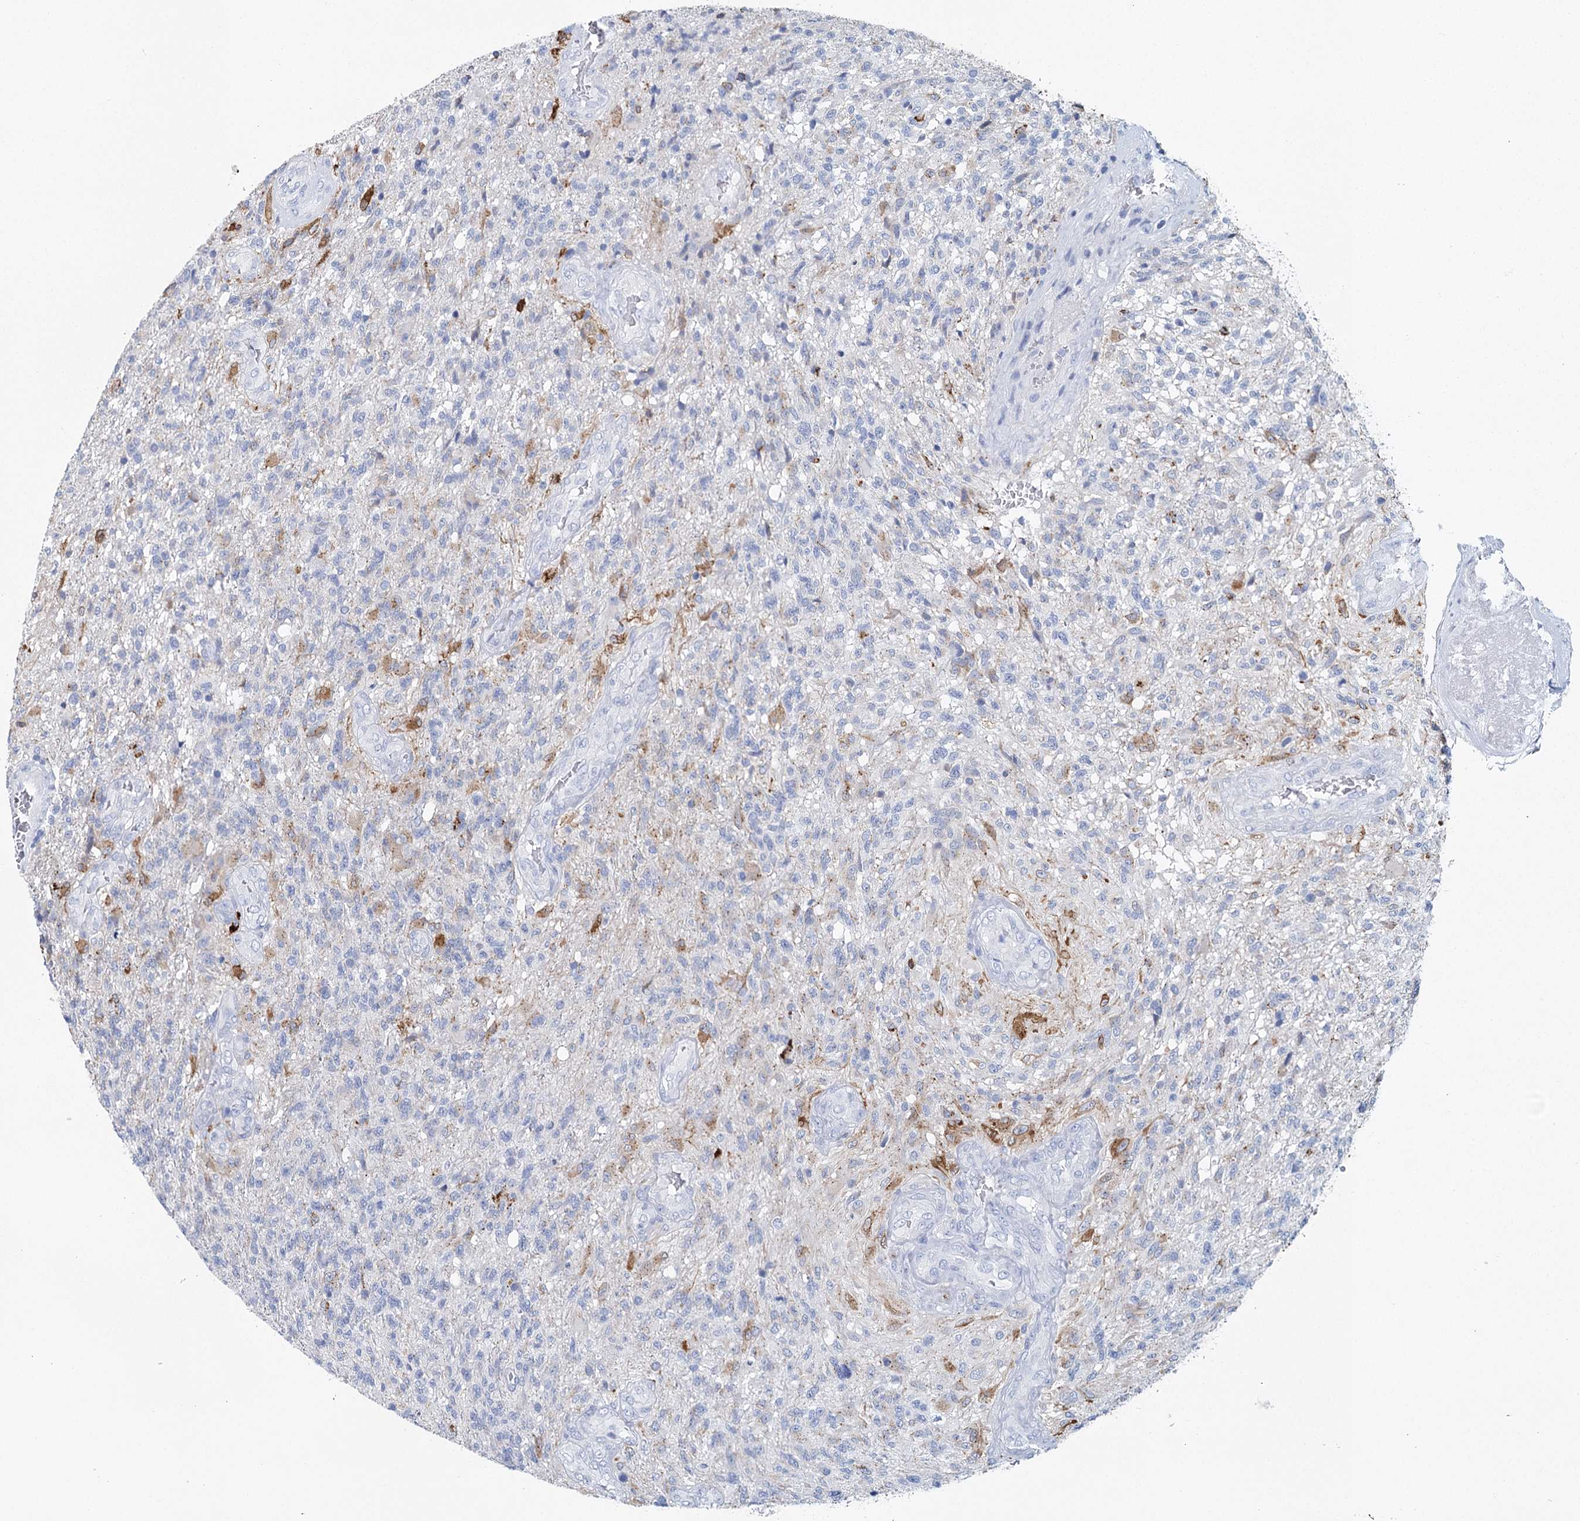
{"staining": {"intensity": "negative", "quantity": "none", "location": "none"}, "tissue": "glioma", "cell_type": "Tumor cells", "image_type": "cancer", "snomed": [{"axis": "morphology", "description": "Glioma, malignant, High grade"}, {"axis": "topography", "description": "Brain"}], "caption": "Immunohistochemical staining of human malignant glioma (high-grade) reveals no significant positivity in tumor cells.", "gene": "METTL7B", "patient": {"sex": "male", "age": 56}}